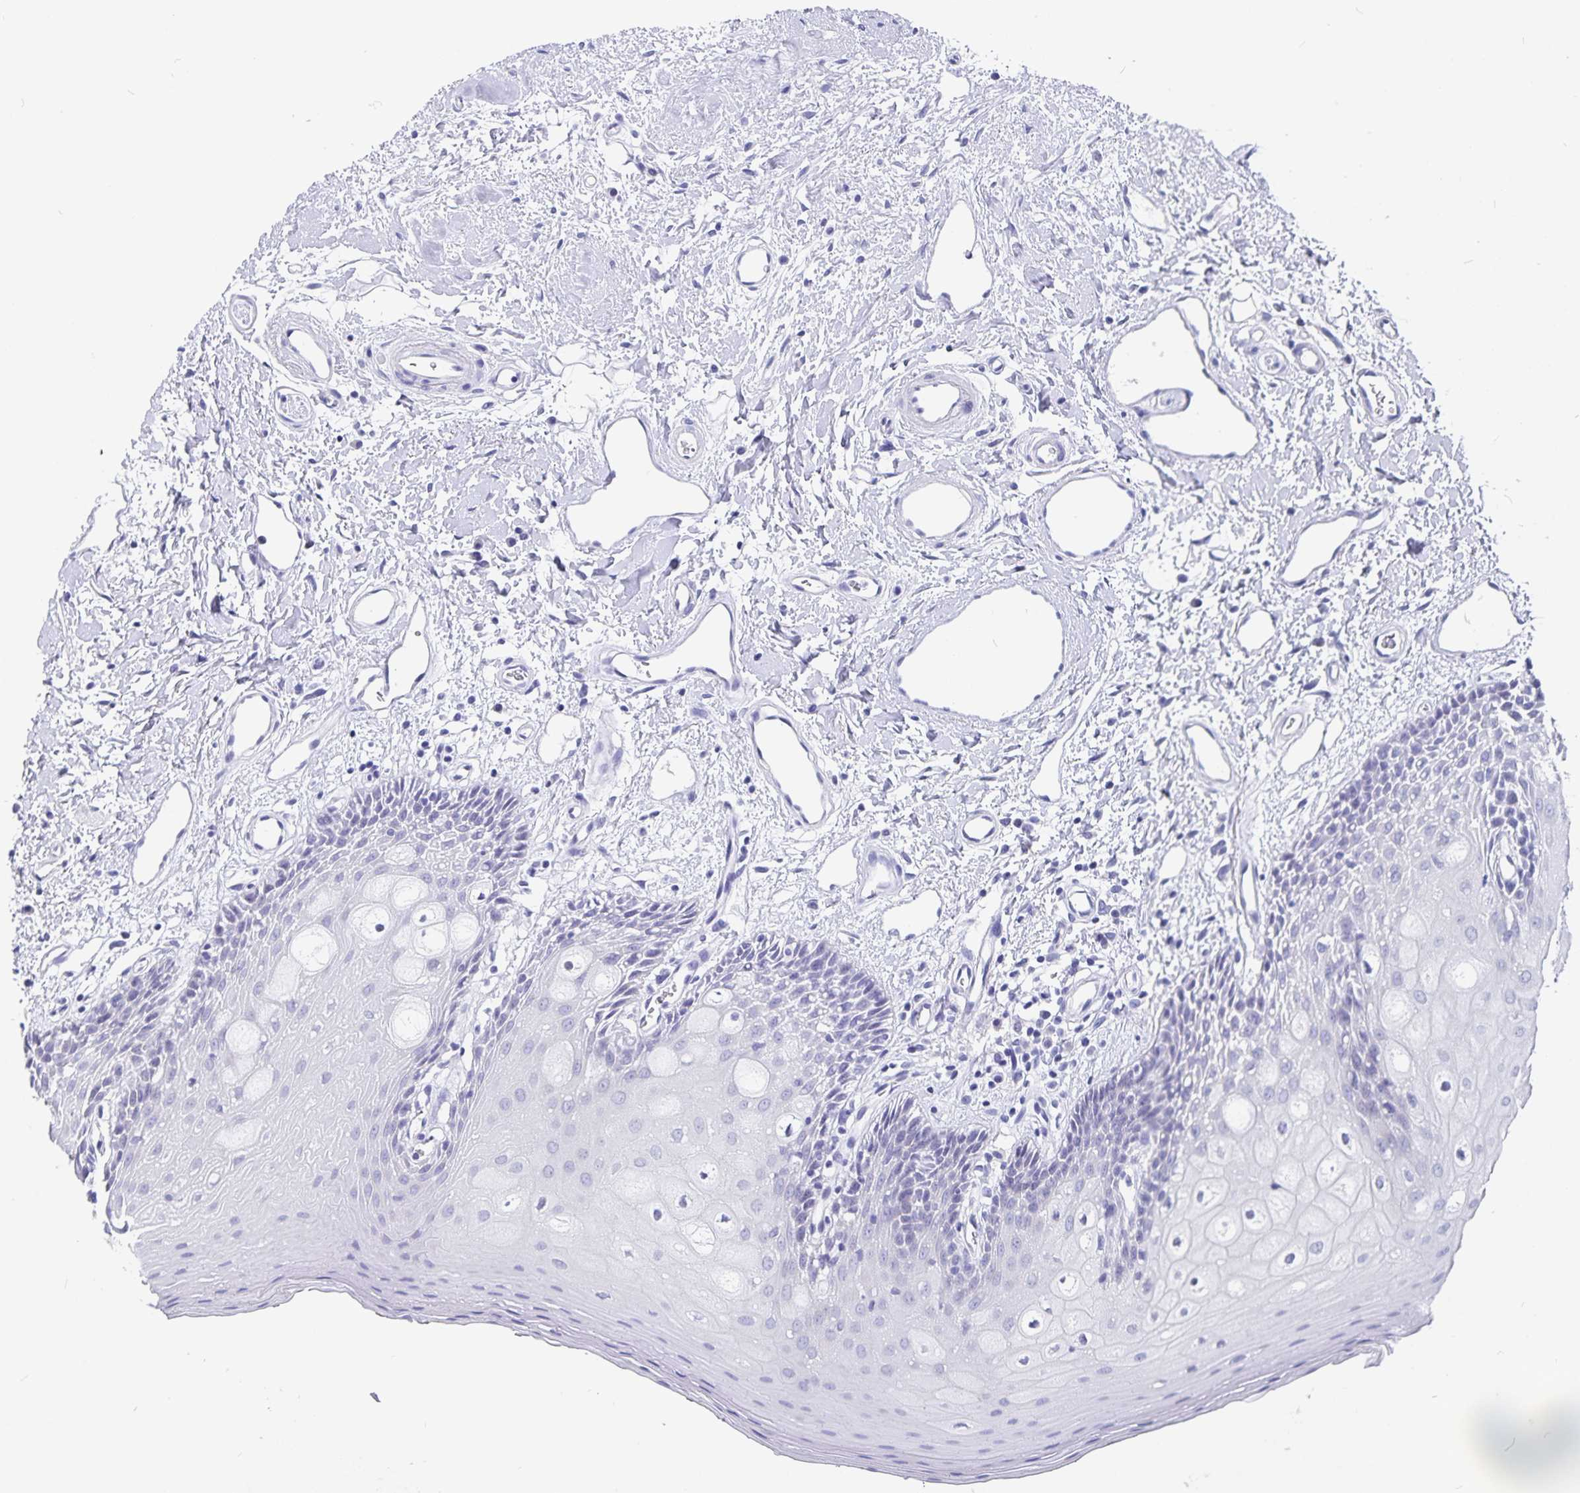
{"staining": {"intensity": "negative", "quantity": "none", "location": "none"}, "tissue": "oral mucosa", "cell_type": "Squamous epithelial cells", "image_type": "normal", "snomed": [{"axis": "morphology", "description": "Normal tissue, NOS"}, {"axis": "topography", "description": "Oral tissue"}], "caption": "High magnification brightfield microscopy of benign oral mucosa stained with DAB (brown) and counterstained with hematoxylin (blue): squamous epithelial cells show no significant staining. The staining was performed using DAB to visualize the protein expression in brown, while the nuclei were stained in blue with hematoxylin (Magnification: 20x).", "gene": "SNTN", "patient": {"sex": "female", "age": 43}}